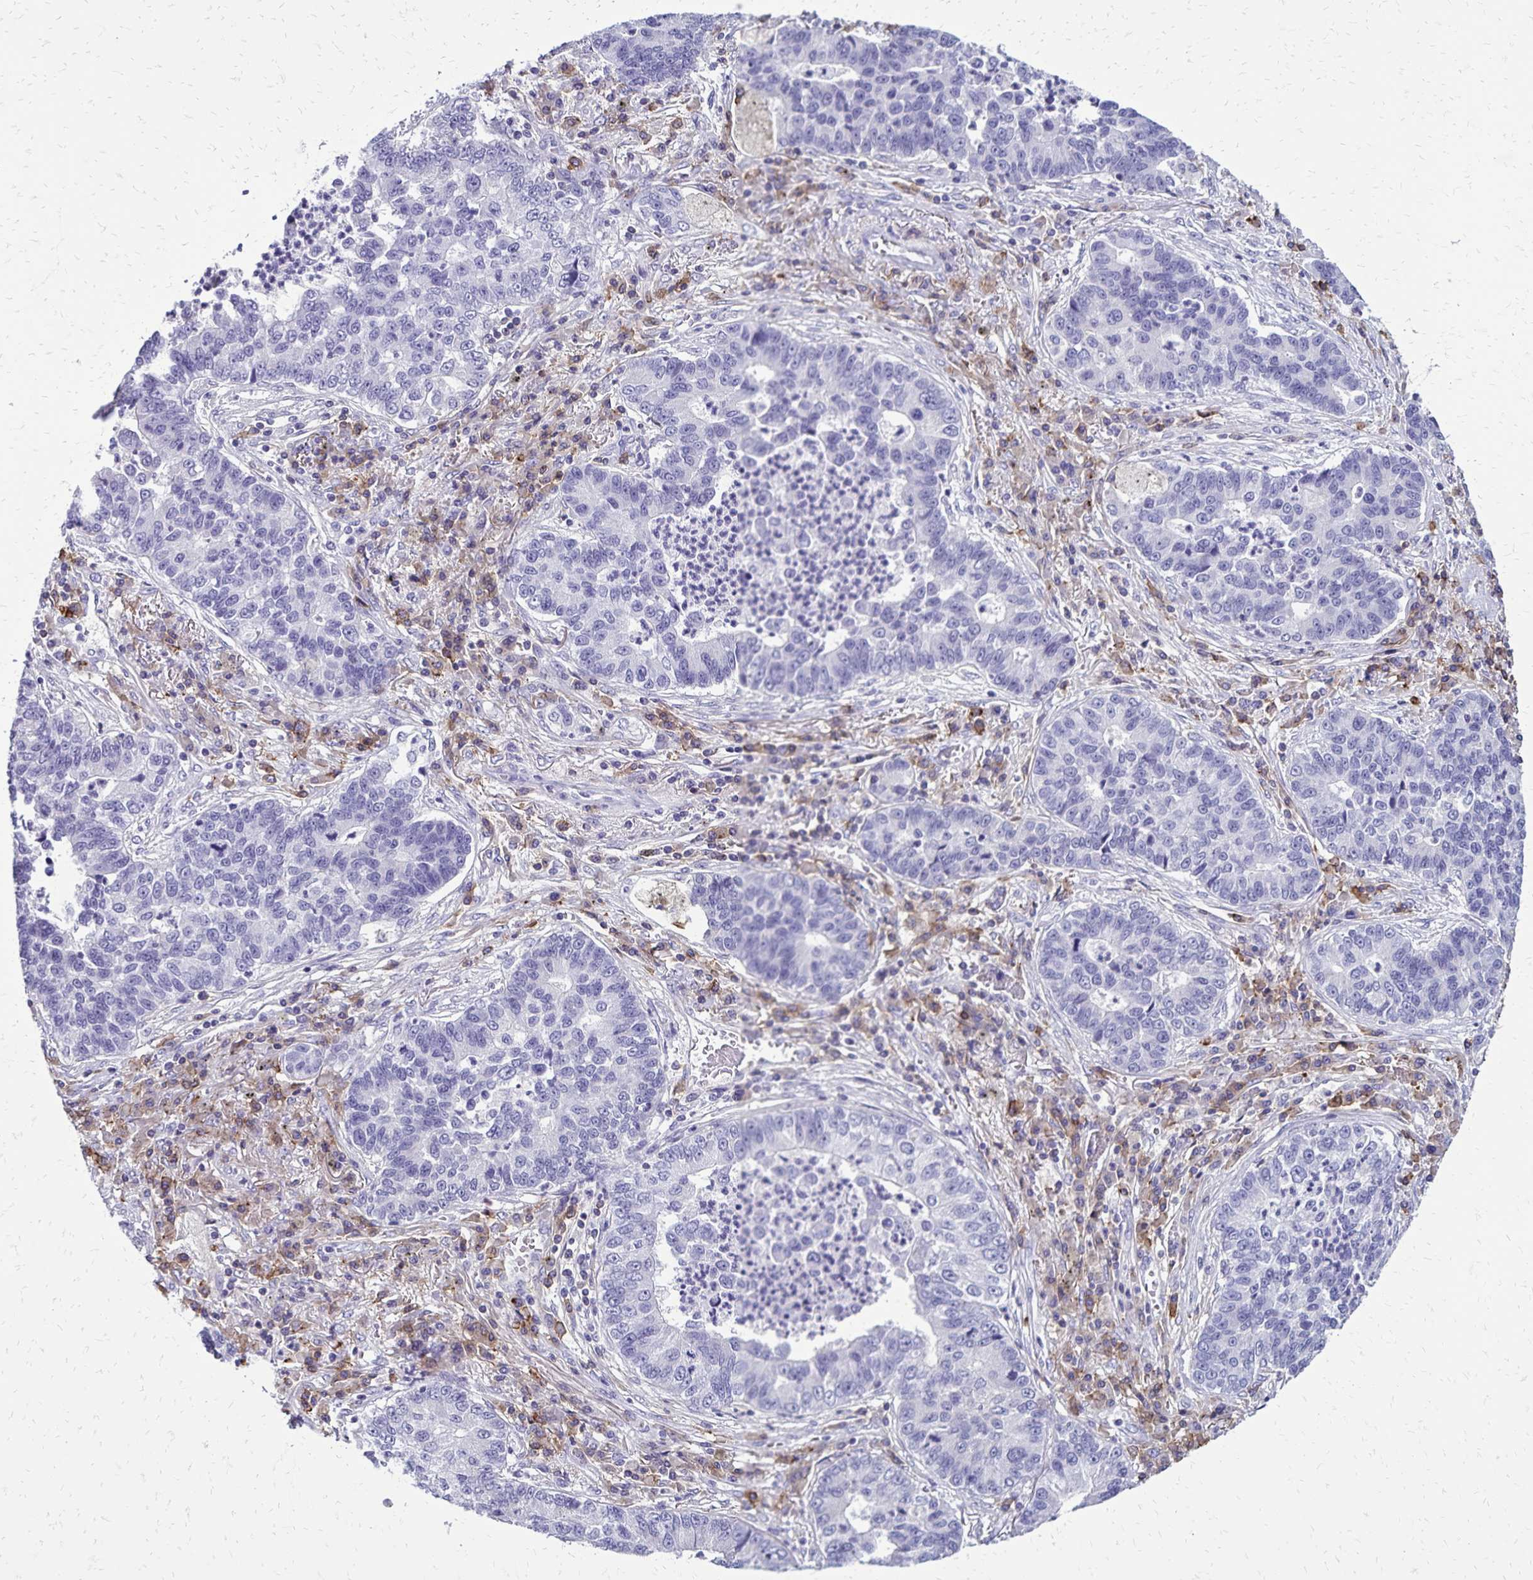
{"staining": {"intensity": "negative", "quantity": "none", "location": "none"}, "tissue": "lung cancer", "cell_type": "Tumor cells", "image_type": "cancer", "snomed": [{"axis": "morphology", "description": "Adenocarcinoma, NOS"}, {"axis": "topography", "description": "Lung"}], "caption": "High power microscopy histopathology image of an immunohistochemistry (IHC) image of lung cancer (adenocarcinoma), revealing no significant staining in tumor cells. (Brightfield microscopy of DAB (3,3'-diaminobenzidine) immunohistochemistry at high magnification).", "gene": "CD27", "patient": {"sex": "female", "age": 57}}